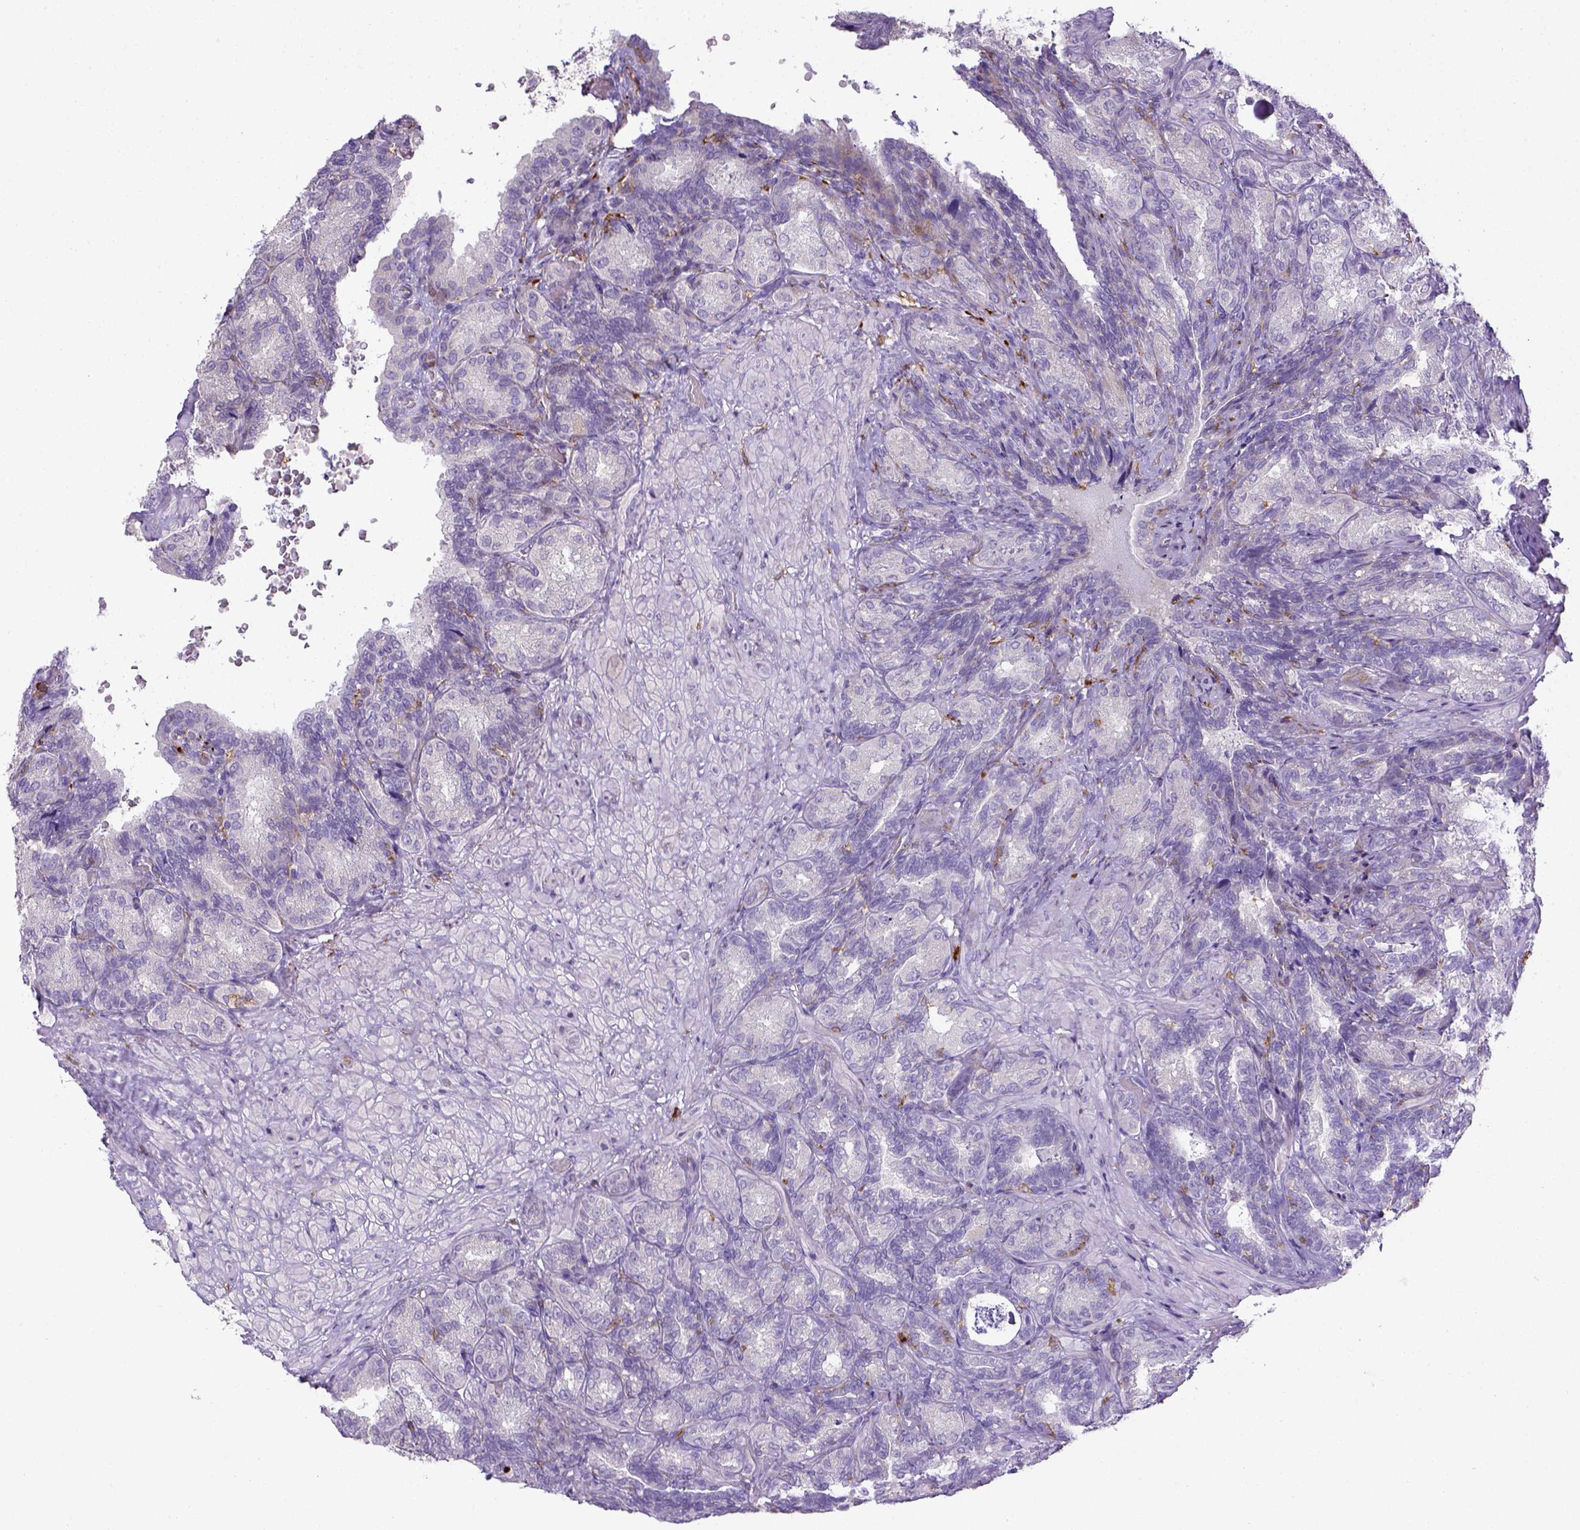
{"staining": {"intensity": "negative", "quantity": "none", "location": "none"}, "tissue": "seminal vesicle", "cell_type": "Glandular cells", "image_type": "normal", "snomed": [{"axis": "morphology", "description": "Normal tissue, NOS"}, {"axis": "topography", "description": "Seminal veicle"}], "caption": "Immunohistochemistry (IHC) photomicrograph of benign seminal vesicle: human seminal vesicle stained with DAB (3,3'-diaminobenzidine) exhibits no significant protein staining in glandular cells.", "gene": "ITGAM", "patient": {"sex": "male", "age": 68}}